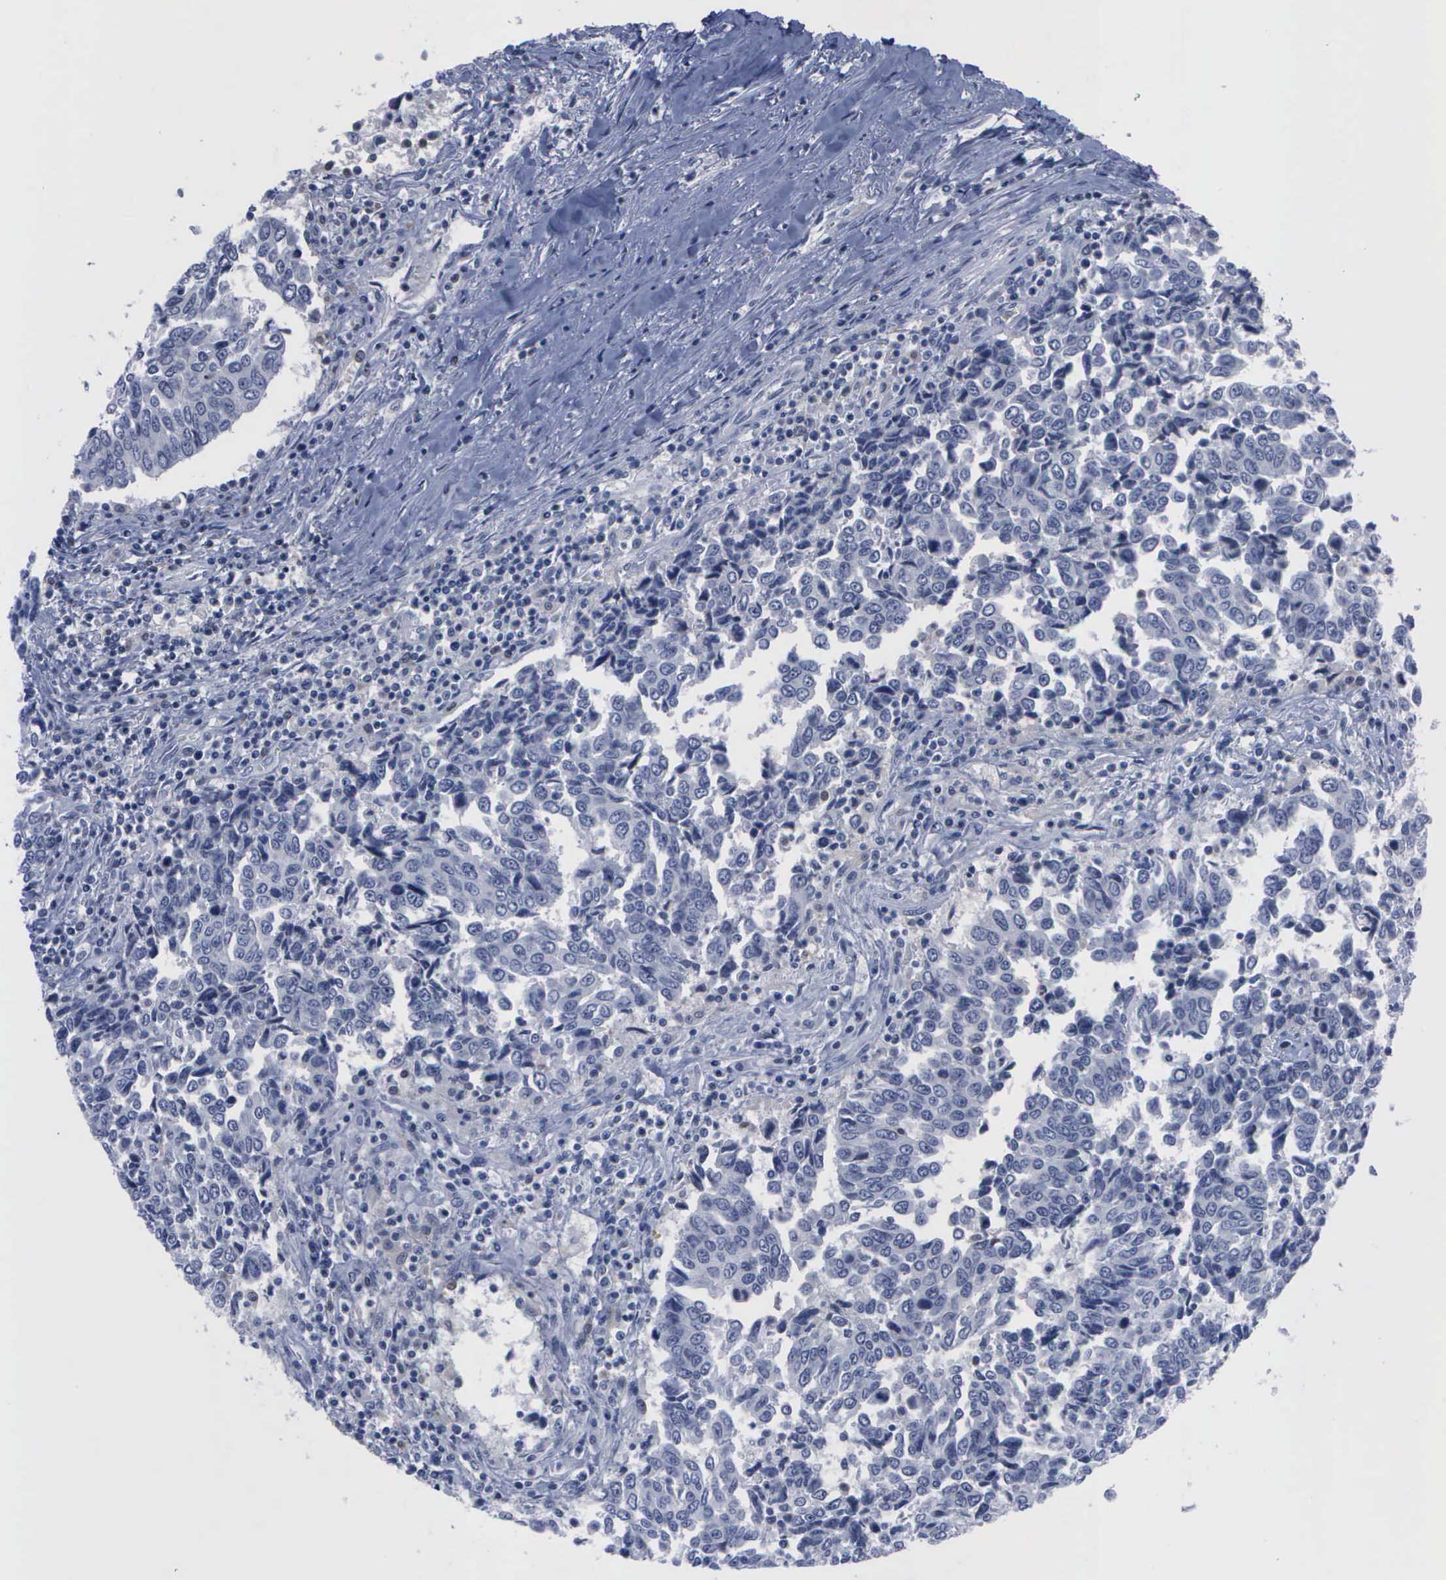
{"staining": {"intensity": "negative", "quantity": "none", "location": "none"}, "tissue": "urothelial cancer", "cell_type": "Tumor cells", "image_type": "cancer", "snomed": [{"axis": "morphology", "description": "Urothelial carcinoma, High grade"}, {"axis": "topography", "description": "Urinary bladder"}], "caption": "Protein analysis of urothelial cancer reveals no significant staining in tumor cells. The staining is performed using DAB brown chromogen with nuclei counter-stained in using hematoxylin.", "gene": "CSTA", "patient": {"sex": "male", "age": 86}}